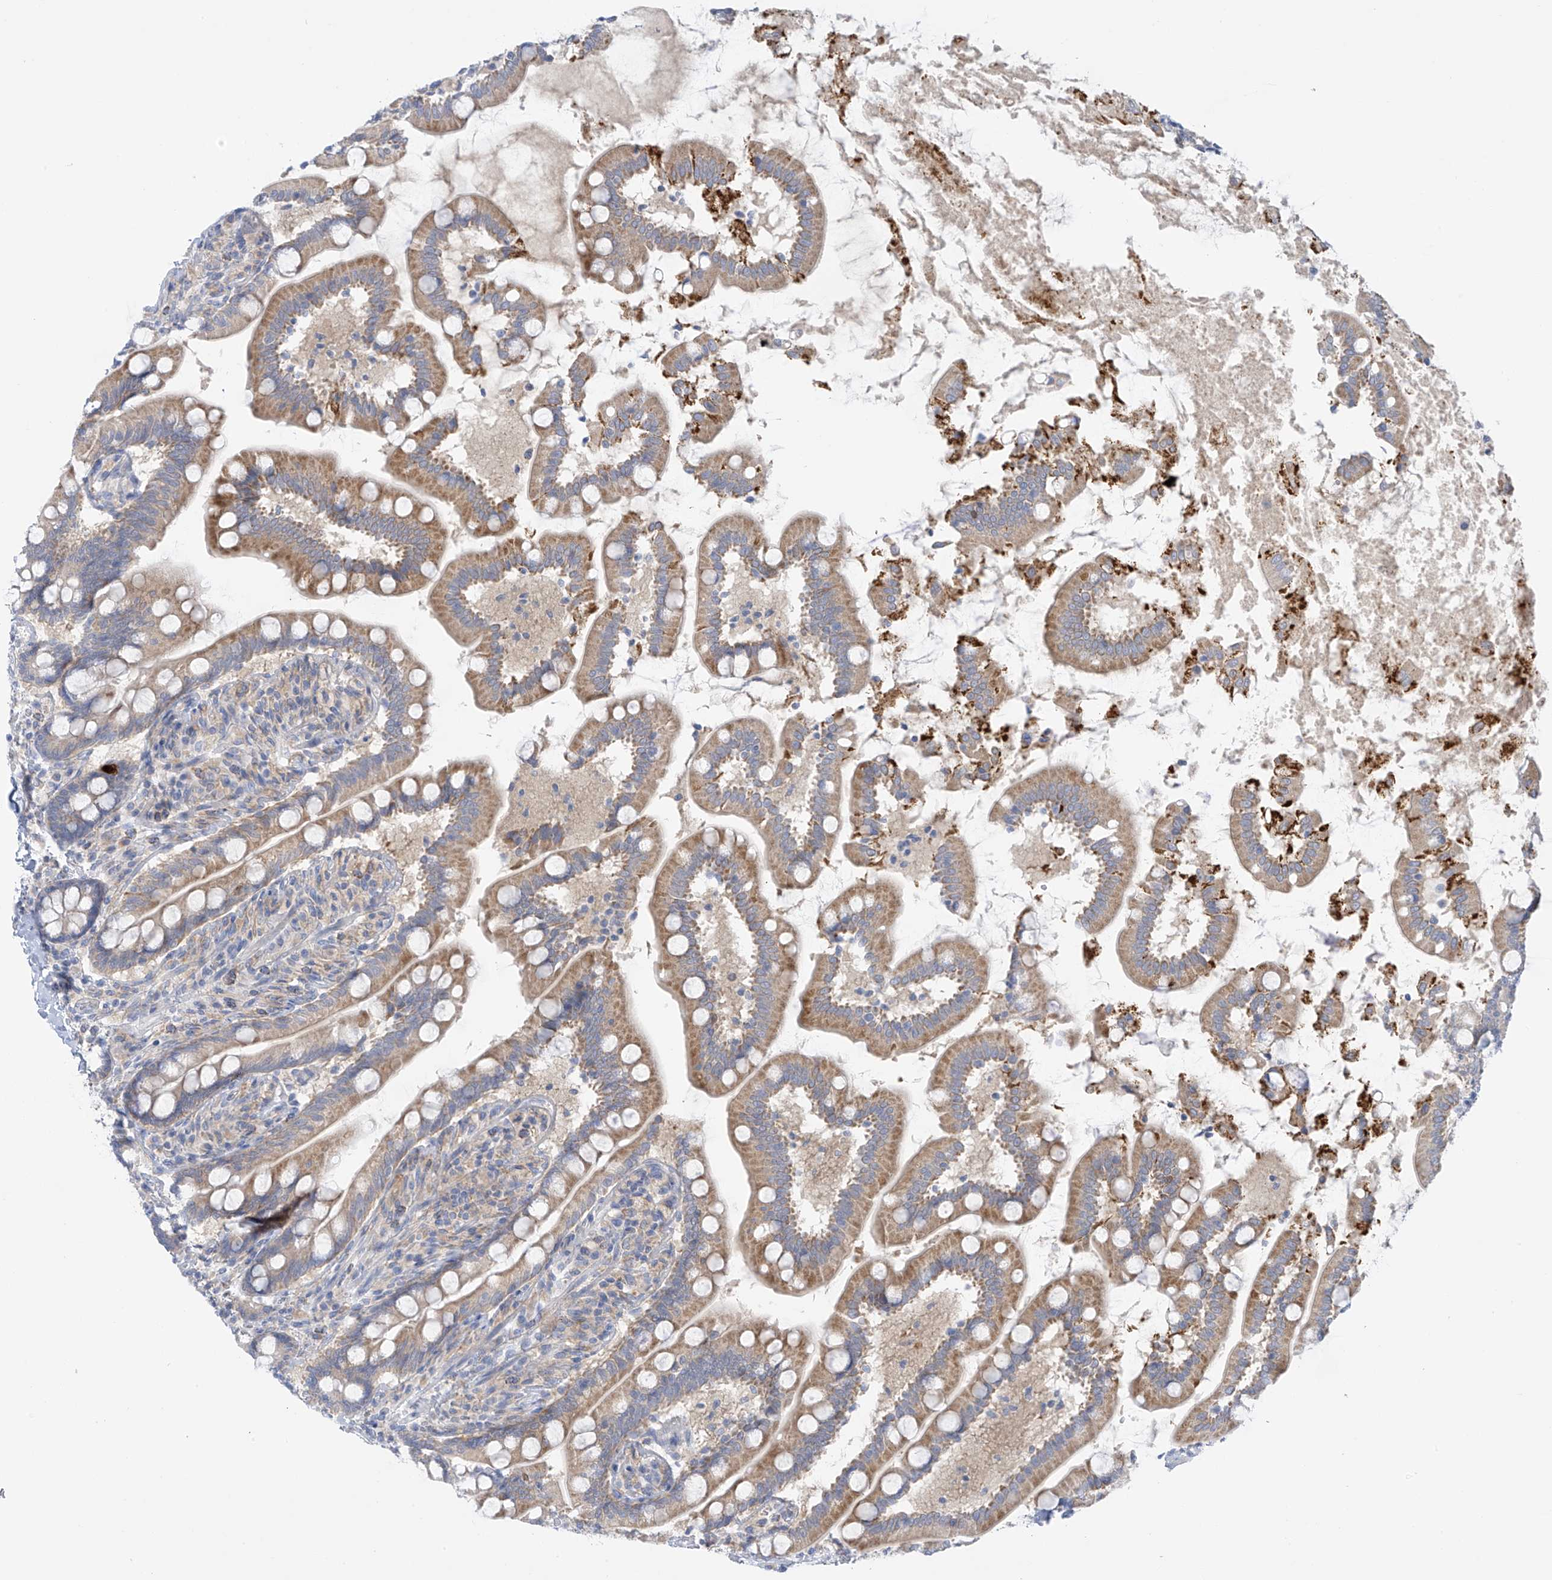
{"staining": {"intensity": "moderate", "quantity": ">75%", "location": "cytoplasmic/membranous"}, "tissue": "small intestine", "cell_type": "Glandular cells", "image_type": "normal", "snomed": [{"axis": "morphology", "description": "Normal tissue, NOS"}, {"axis": "topography", "description": "Small intestine"}], "caption": "IHC (DAB) staining of normal human small intestine exhibits moderate cytoplasmic/membranous protein expression in about >75% of glandular cells.", "gene": "SLC6A12", "patient": {"sex": "female", "age": 64}}